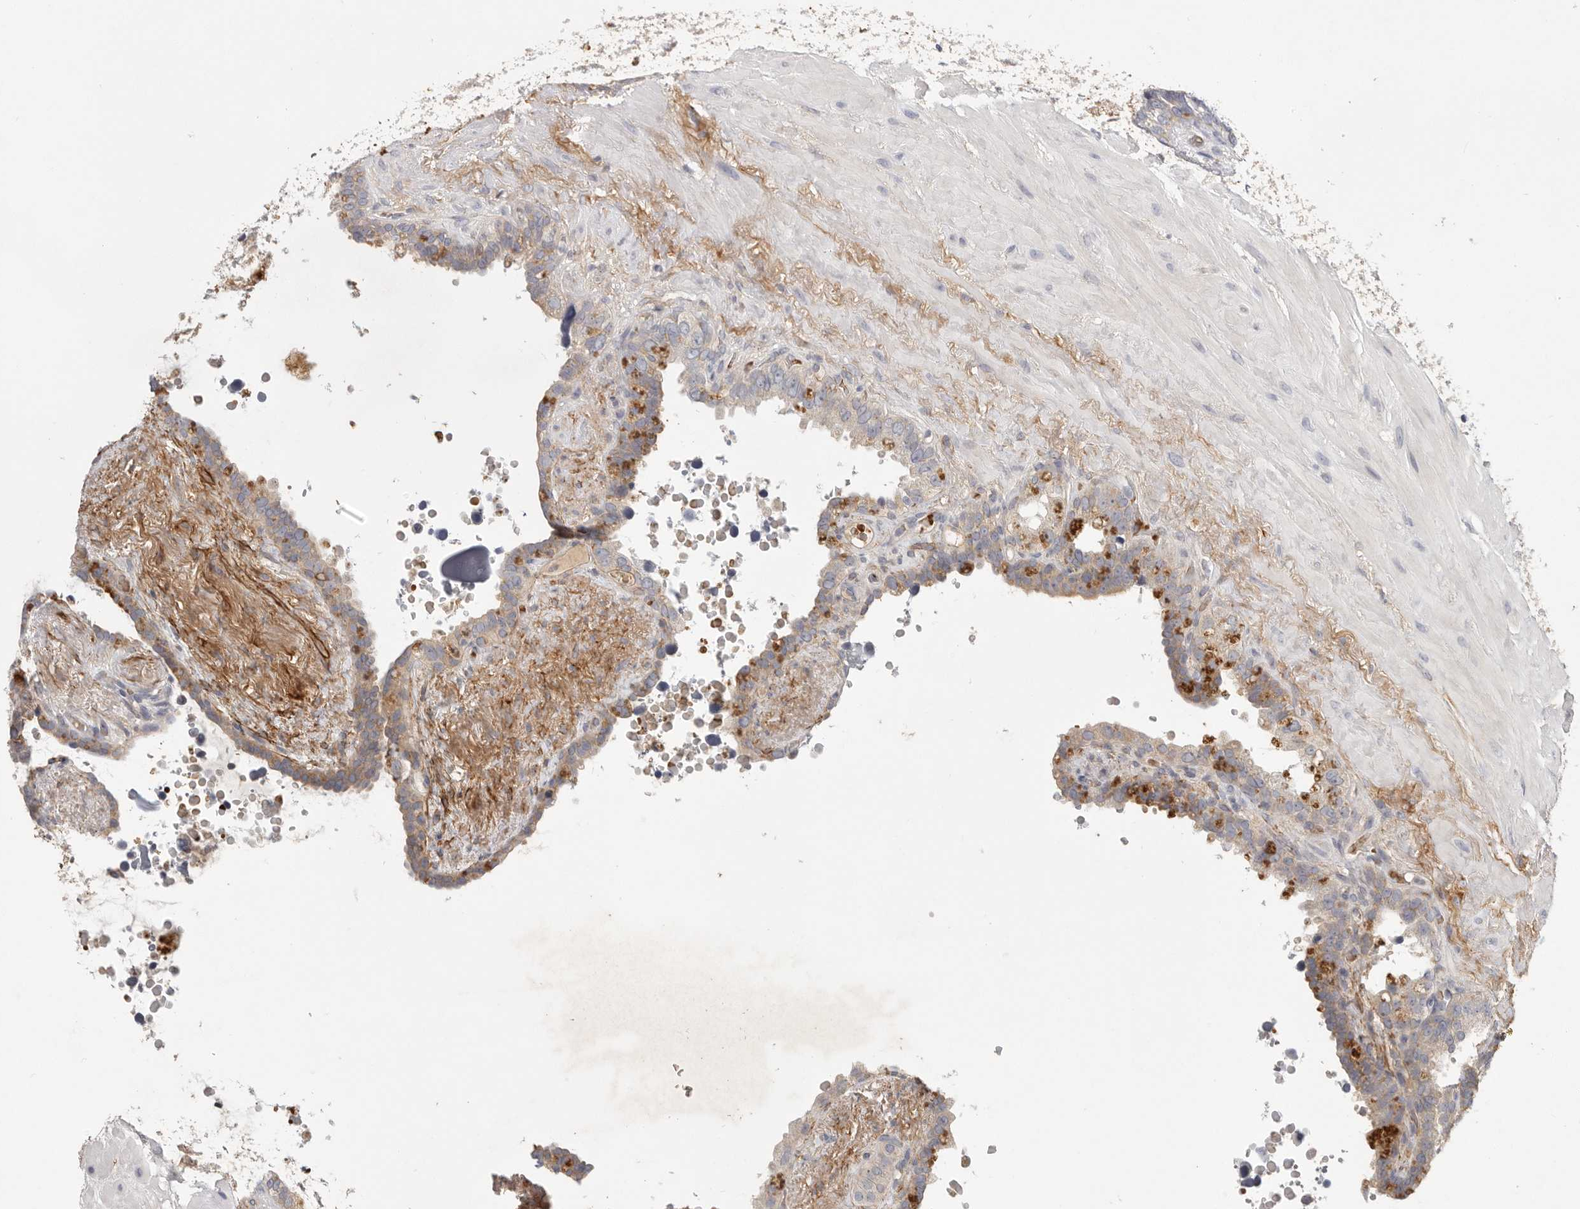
{"staining": {"intensity": "weak", "quantity": "25%-75%", "location": "cytoplasmic/membranous"}, "tissue": "seminal vesicle", "cell_type": "Glandular cells", "image_type": "normal", "snomed": [{"axis": "morphology", "description": "Normal tissue, NOS"}, {"axis": "topography", "description": "Seminal veicle"}], "caption": "DAB (3,3'-diaminobenzidine) immunohistochemical staining of unremarkable seminal vesicle exhibits weak cytoplasmic/membranous protein expression in about 25%-75% of glandular cells. (brown staining indicates protein expression, while blue staining denotes nuclei).", "gene": "CFAP298", "patient": {"sex": "male", "age": 80}}